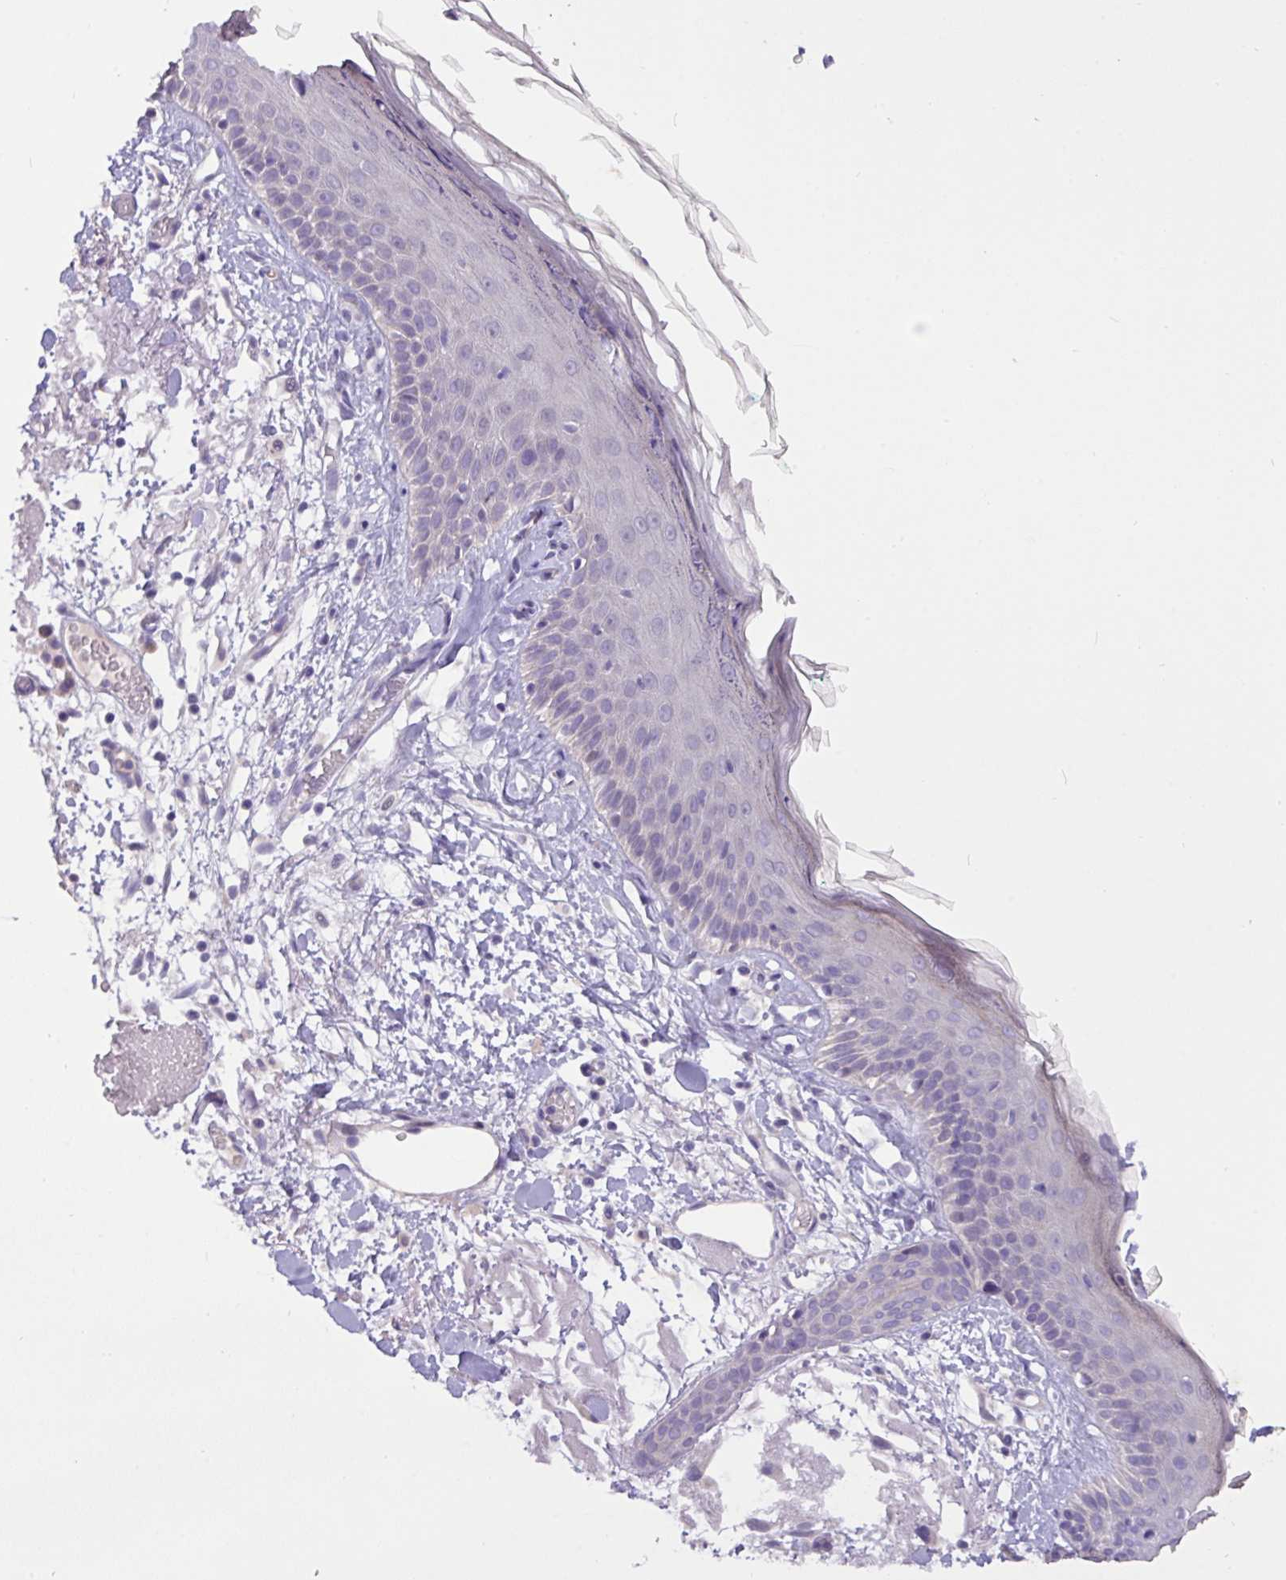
{"staining": {"intensity": "negative", "quantity": "none", "location": "none"}, "tissue": "skin", "cell_type": "Fibroblasts", "image_type": "normal", "snomed": [{"axis": "morphology", "description": "Normal tissue, NOS"}, {"axis": "topography", "description": "Skin"}], "caption": "Immunohistochemical staining of unremarkable human skin shows no significant staining in fibroblasts. Brightfield microscopy of immunohistochemistry stained with DAB (brown) and hematoxylin (blue), captured at high magnification.", "gene": "PAX8", "patient": {"sex": "male", "age": 79}}